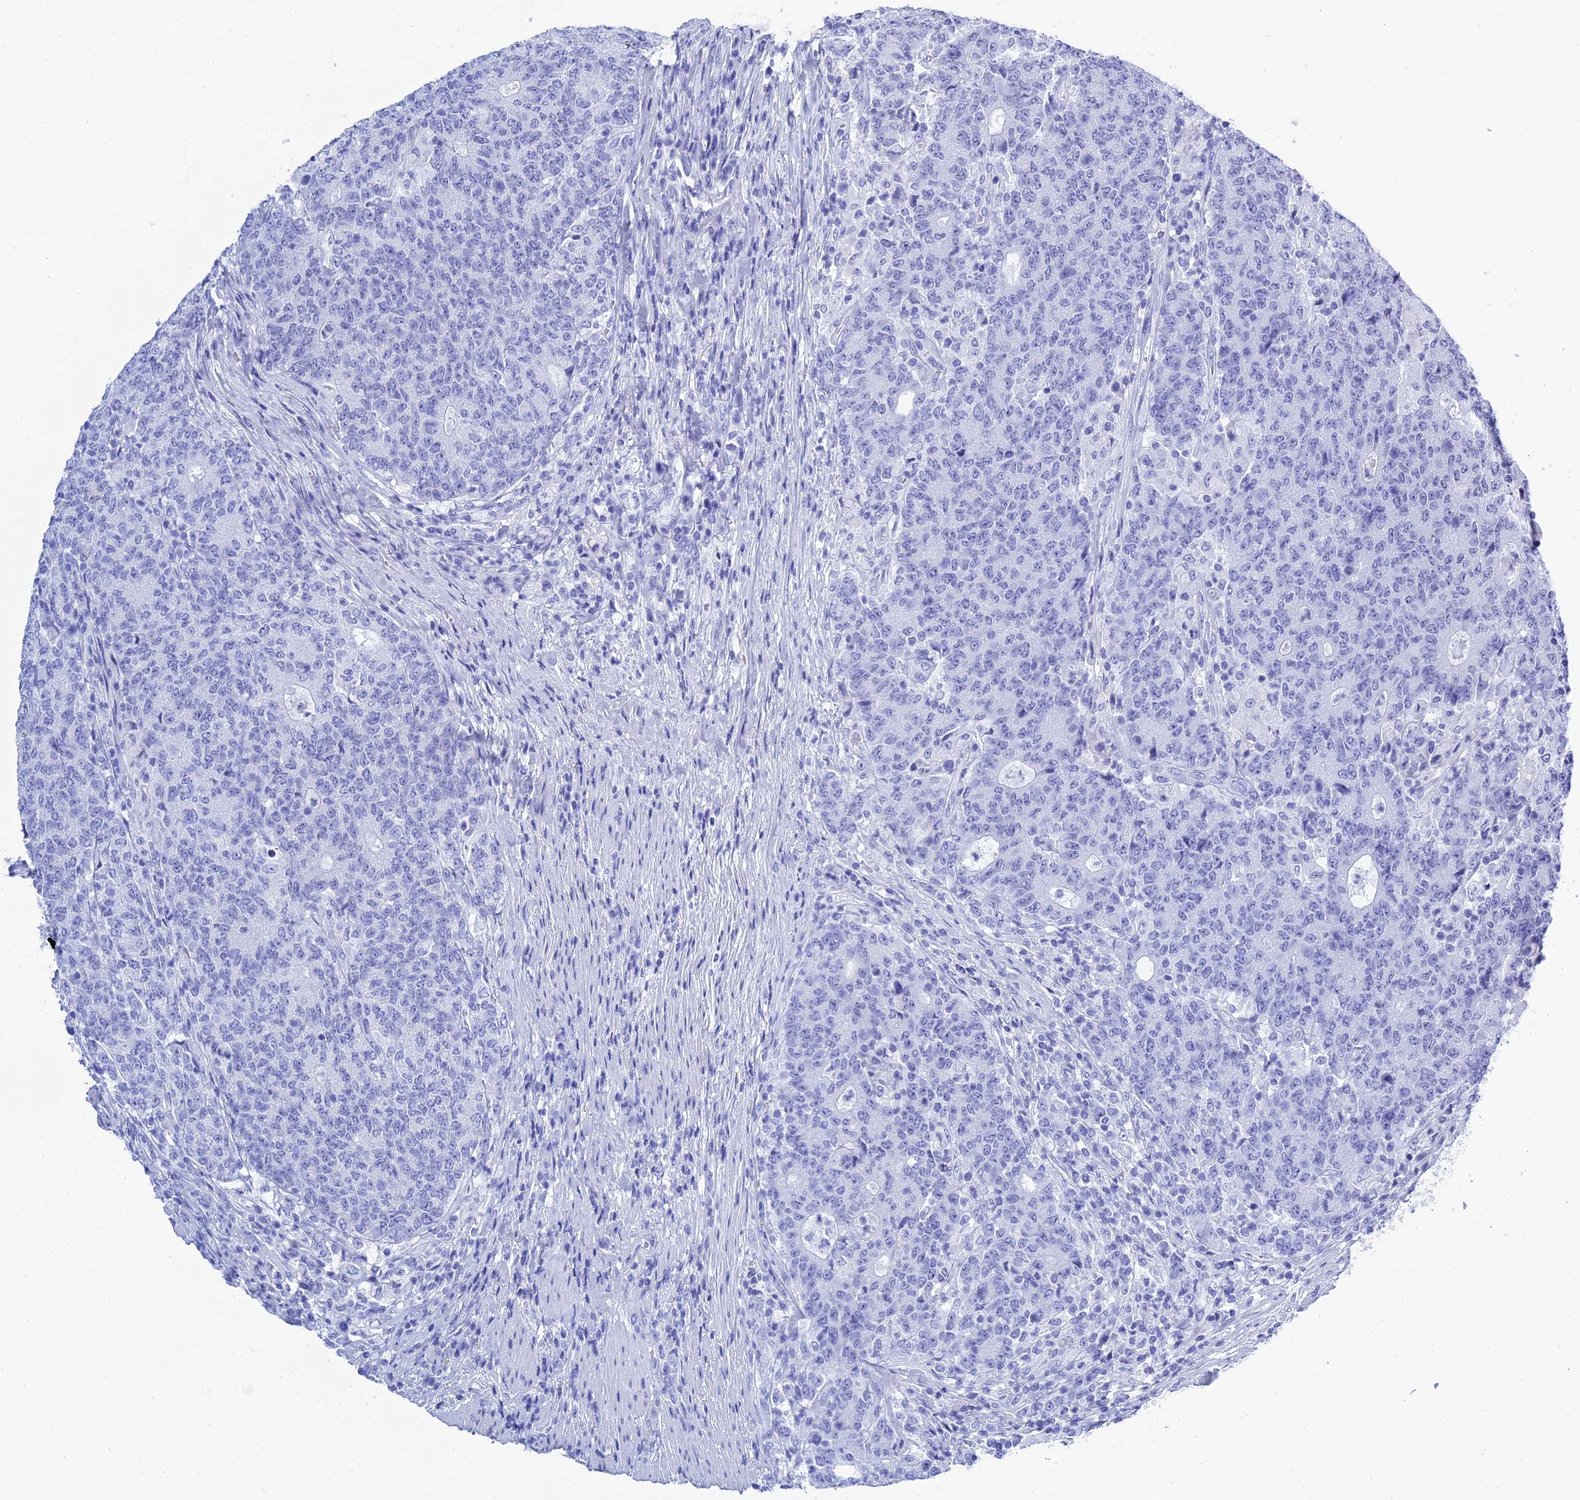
{"staining": {"intensity": "negative", "quantity": "none", "location": "none"}, "tissue": "colorectal cancer", "cell_type": "Tumor cells", "image_type": "cancer", "snomed": [{"axis": "morphology", "description": "Adenocarcinoma, NOS"}, {"axis": "topography", "description": "Colon"}], "caption": "Immunohistochemical staining of colorectal cancer demonstrates no significant expression in tumor cells. The staining is performed using DAB (3,3'-diaminobenzidine) brown chromogen with nuclei counter-stained in using hematoxylin.", "gene": "TEX101", "patient": {"sex": "female", "age": 75}}